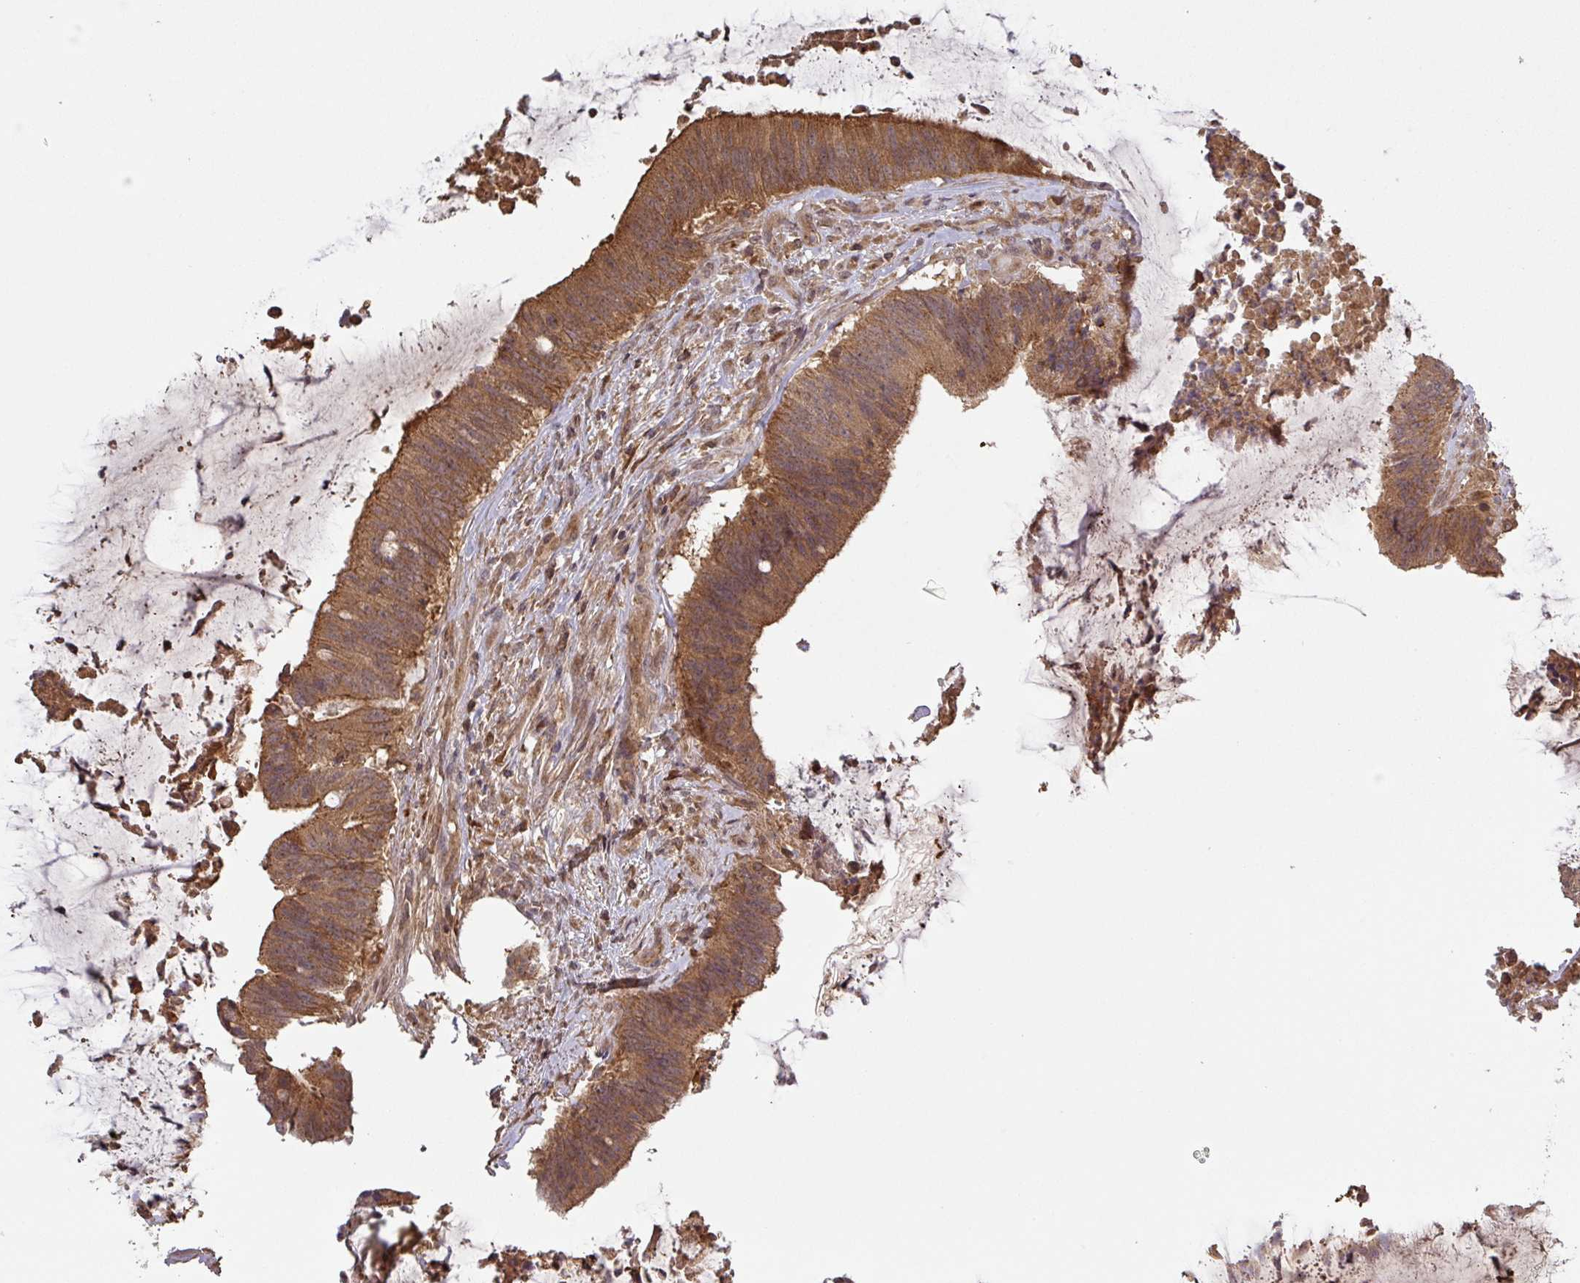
{"staining": {"intensity": "moderate", "quantity": ">75%", "location": "cytoplasmic/membranous"}, "tissue": "colorectal cancer", "cell_type": "Tumor cells", "image_type": "cancer", "snomed": [{"axis": "morphology", "description": "Adenocarcinoma, NOS"}, {"axis": "topography", "description": "Colon"}], "caption": "Colorectal adenocarcinoma stained for a protein (brown) demonstrates moderate cytoplasmic/membranous positive positivity in about >75% of tumor cells.", "gene": "CCDC121", "patient": {"sex": "female", "age": 43}}